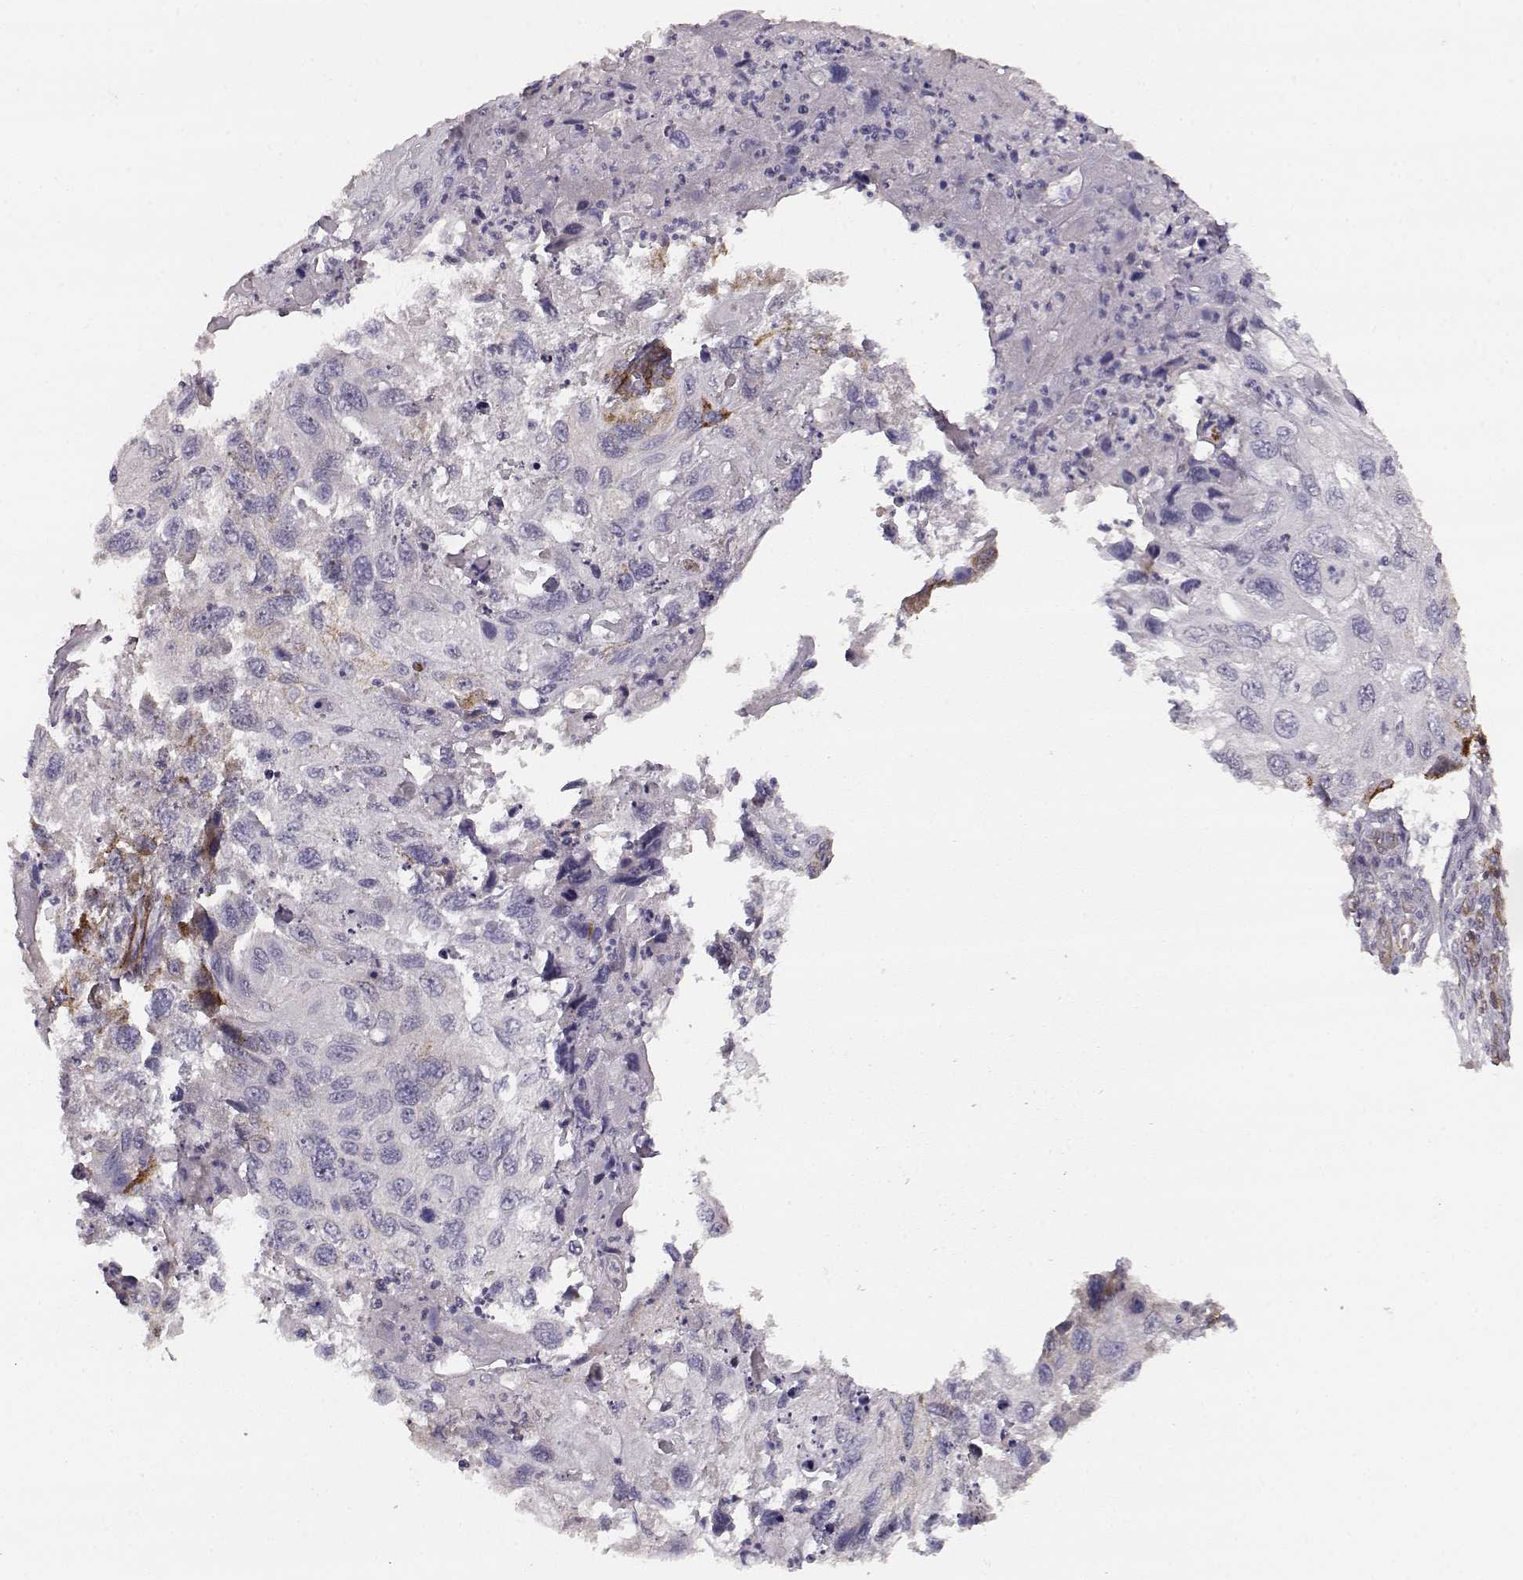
{"staining": {"intensity": "moderate", "quantity": "<25%", "location": "cytoplasmic/membranous"}, "tissue": "cervical cancer", "cell_type": "Tumor cells", "image_type": "cancer", "snomed": [{"axis": "morphology", "description": "Squamous cell carcinoma, NOS"}, {"axis": "topography", "description": "Cervix"}], "caption": "Human cervical squamous cell carcinoma stained with a brown dye shows moderate cytoplasmic/membranous positive staining in approximately <25% of tumor cells.", "gene": "LAMC1", "patient": {"sex": "female", "age": 70}}